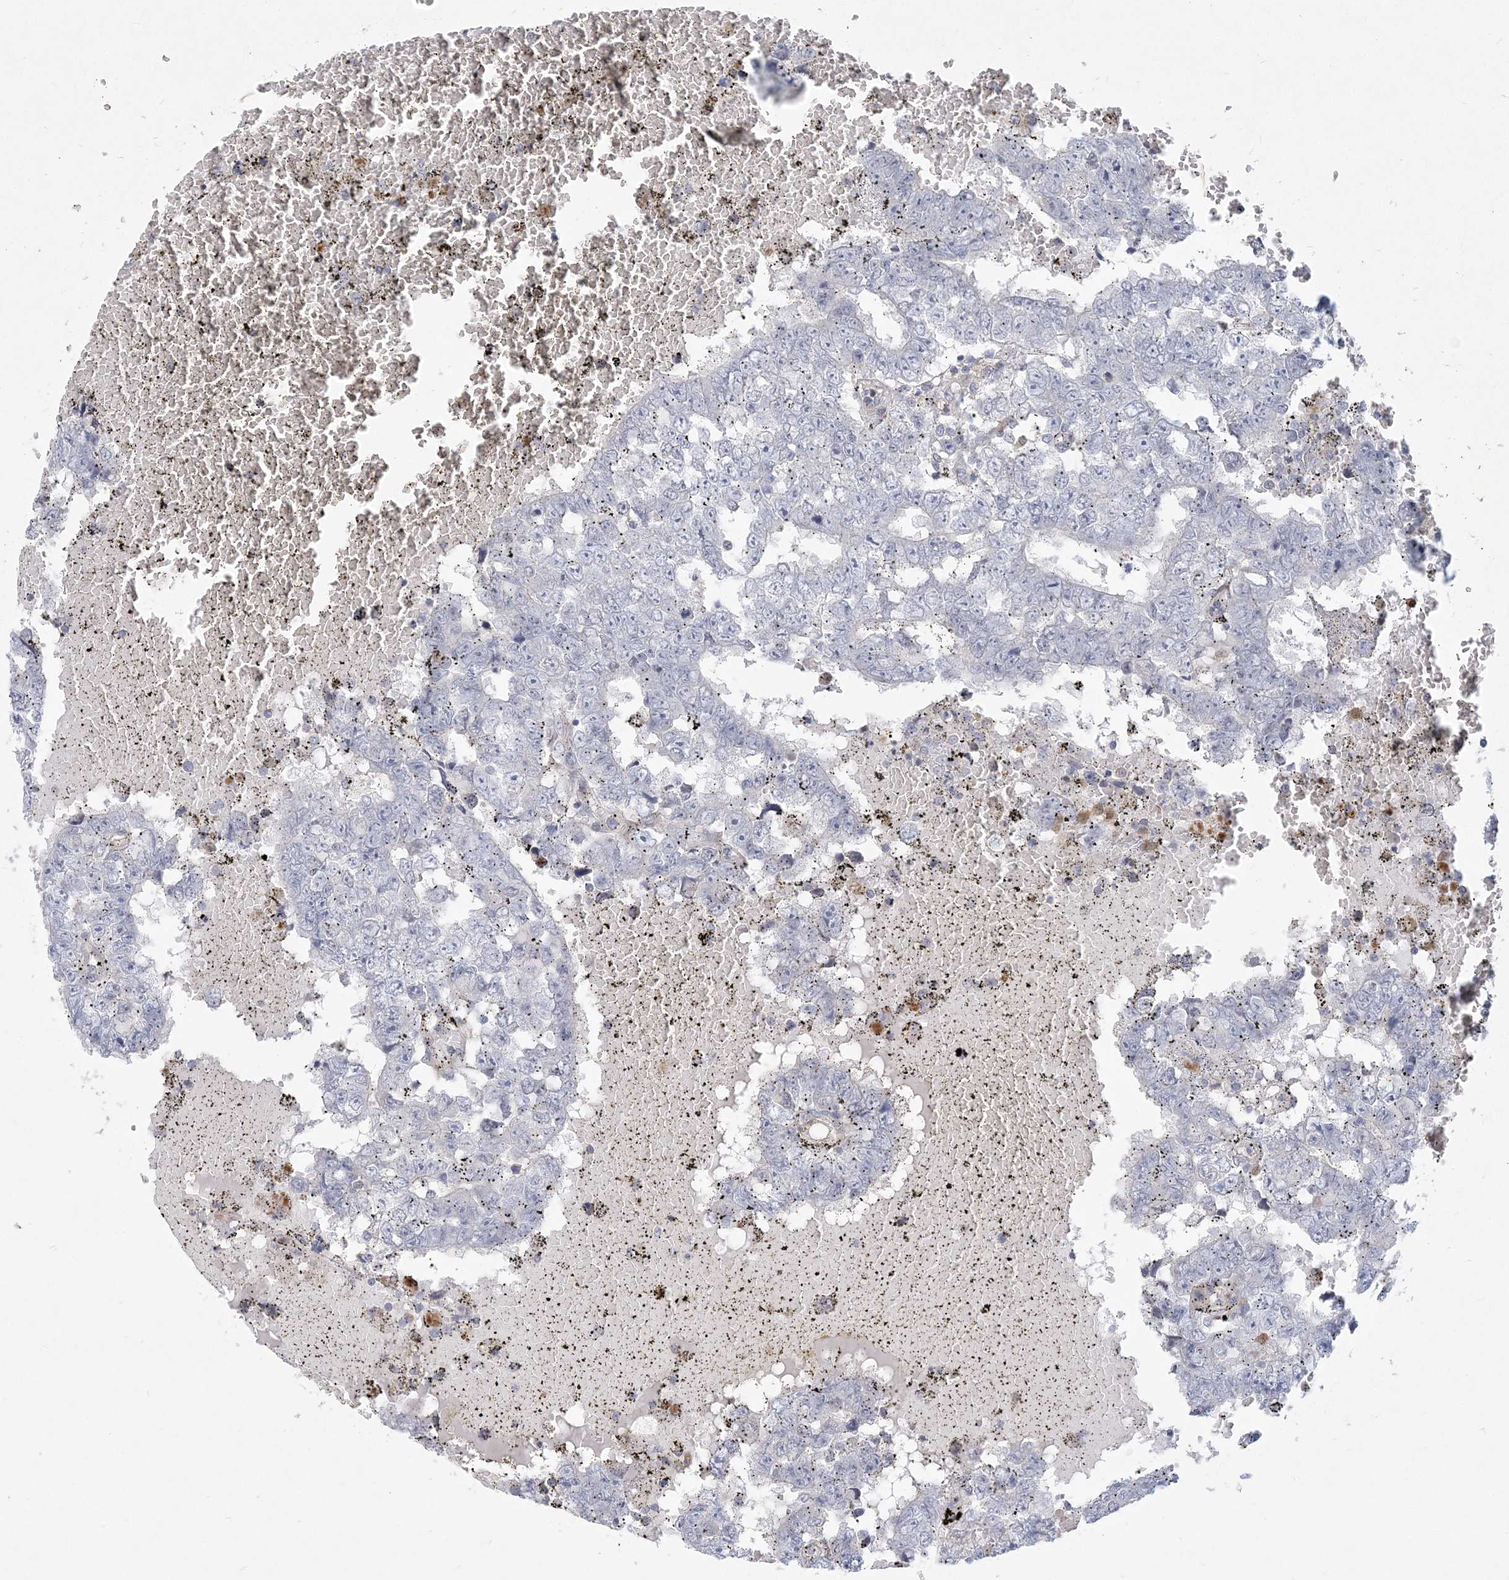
{"staining": {"intensity": "negative", "quantity": "none", "location": "none"}, "tissue": "testis cancer", "cell_type": "Tumor cells", "image_type": "cancer", "snomed": [{"axis": "morphology", "description": "Carcinoma, Embryonal, NOS"}, {"axis": "topography", "description": "Testis"}], "caption": "IHC photomicrograph of embryonal carcinoma (testis) stained for a protein (brown), which demonstrates no positivity in tumor cells. Nuclei are stained in blue.", "gene": "GMPPA", "patient": {"sex": "male", "age": 25}}